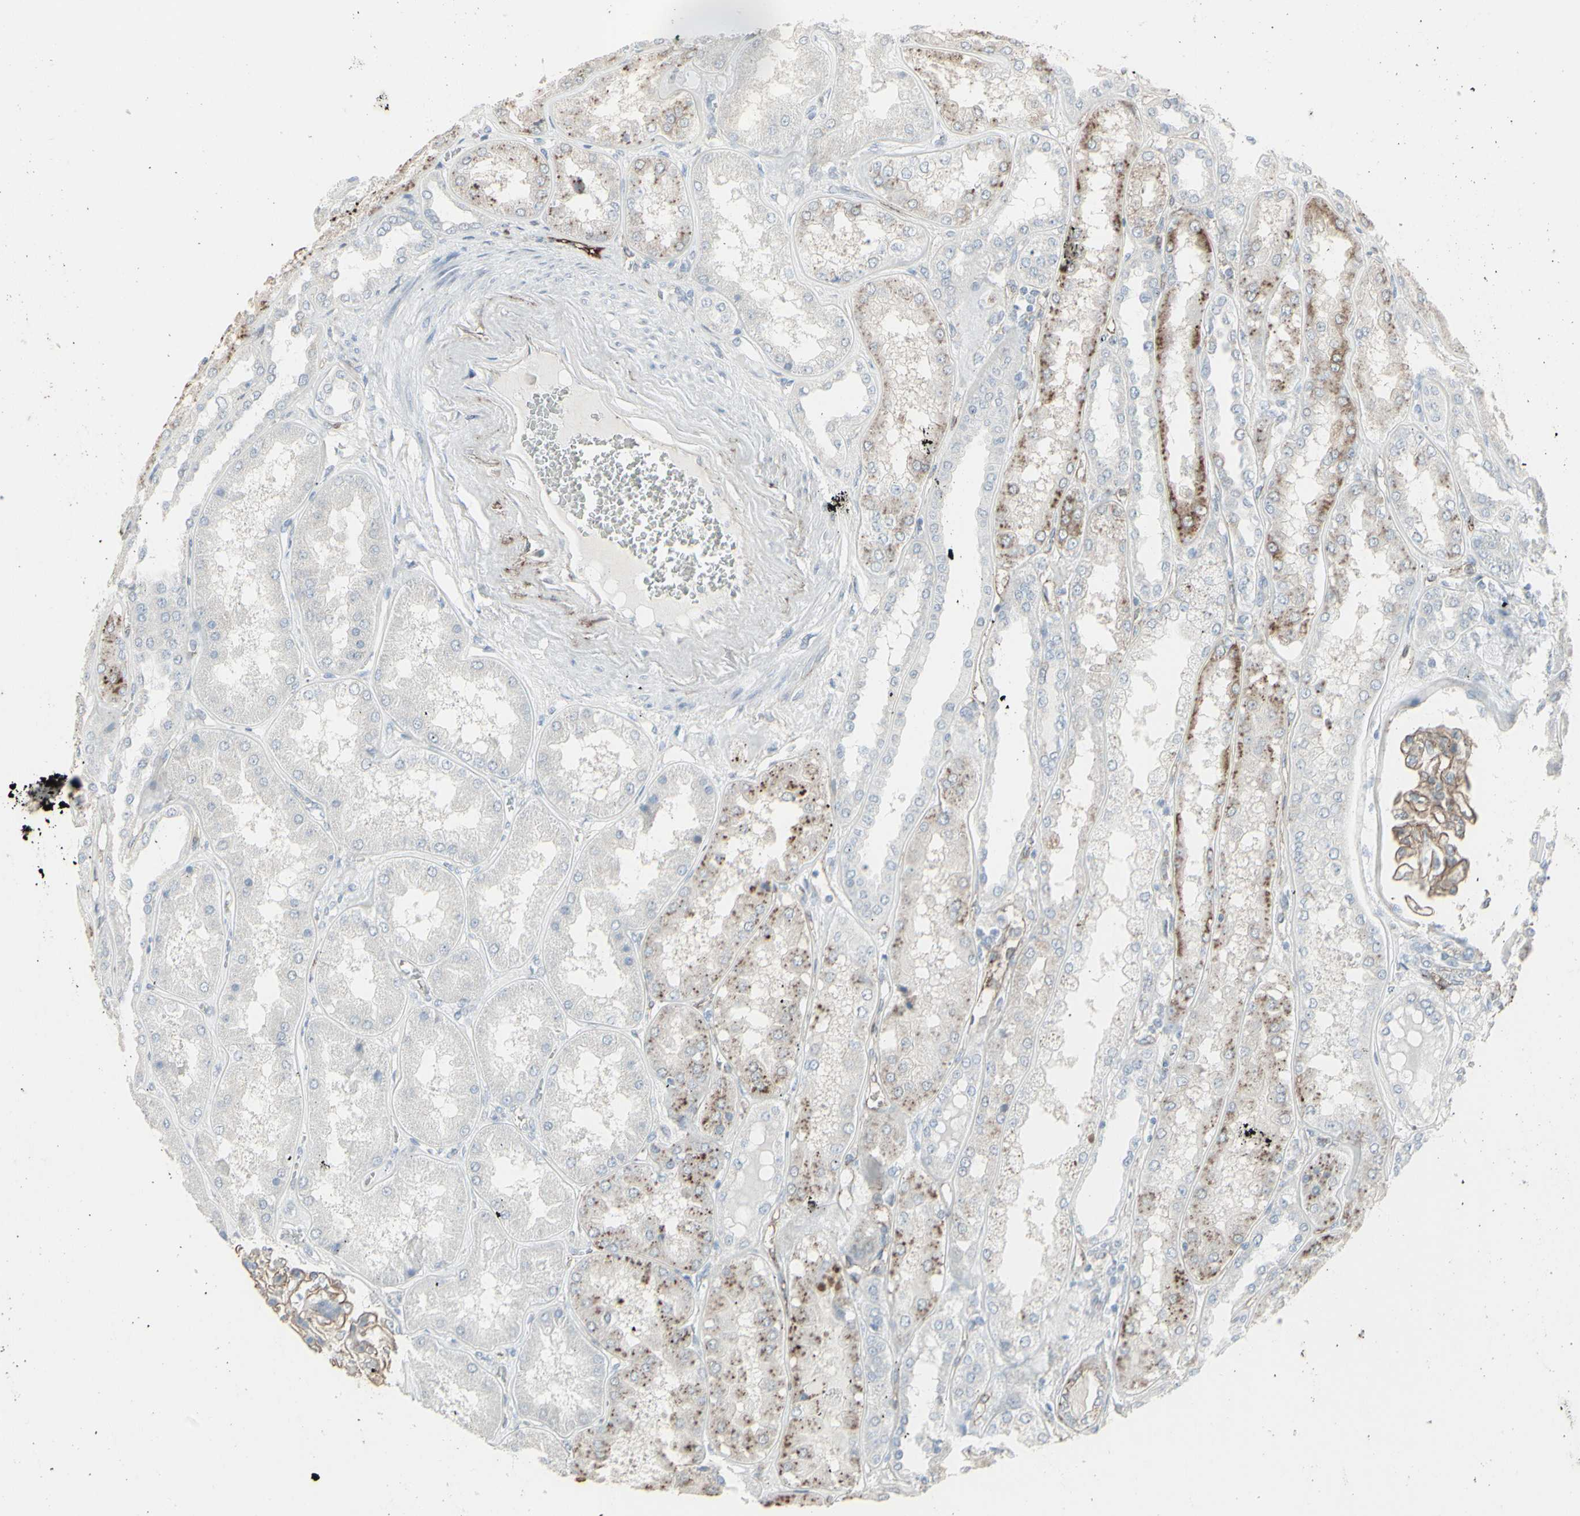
{"staining": {"intensity": "moderate", "quantity": ">75%", "location": "cytoplasmic/membranous"}, "tissue": "kidney", "cell_type": "Cells in glomeruli", "image_type": "normal", "snomed": [{"axis": "morphology", "description": "Normal tissue, NOS"}, {"axis": "topography", "description": "Kidney"}], "caption": "The immunohistochemical stain highlights moderate cytoplasmic/membranous expression in cells in glomeruli of benign kidney. The staining was performed using DAB (3,3'-diaminobenzidine), with brown indicating positive protein expression. Nuclei are stained blue with hematoxylin.", "gene": "GJA1", "patient": {"sex": "female", "age": 56}}